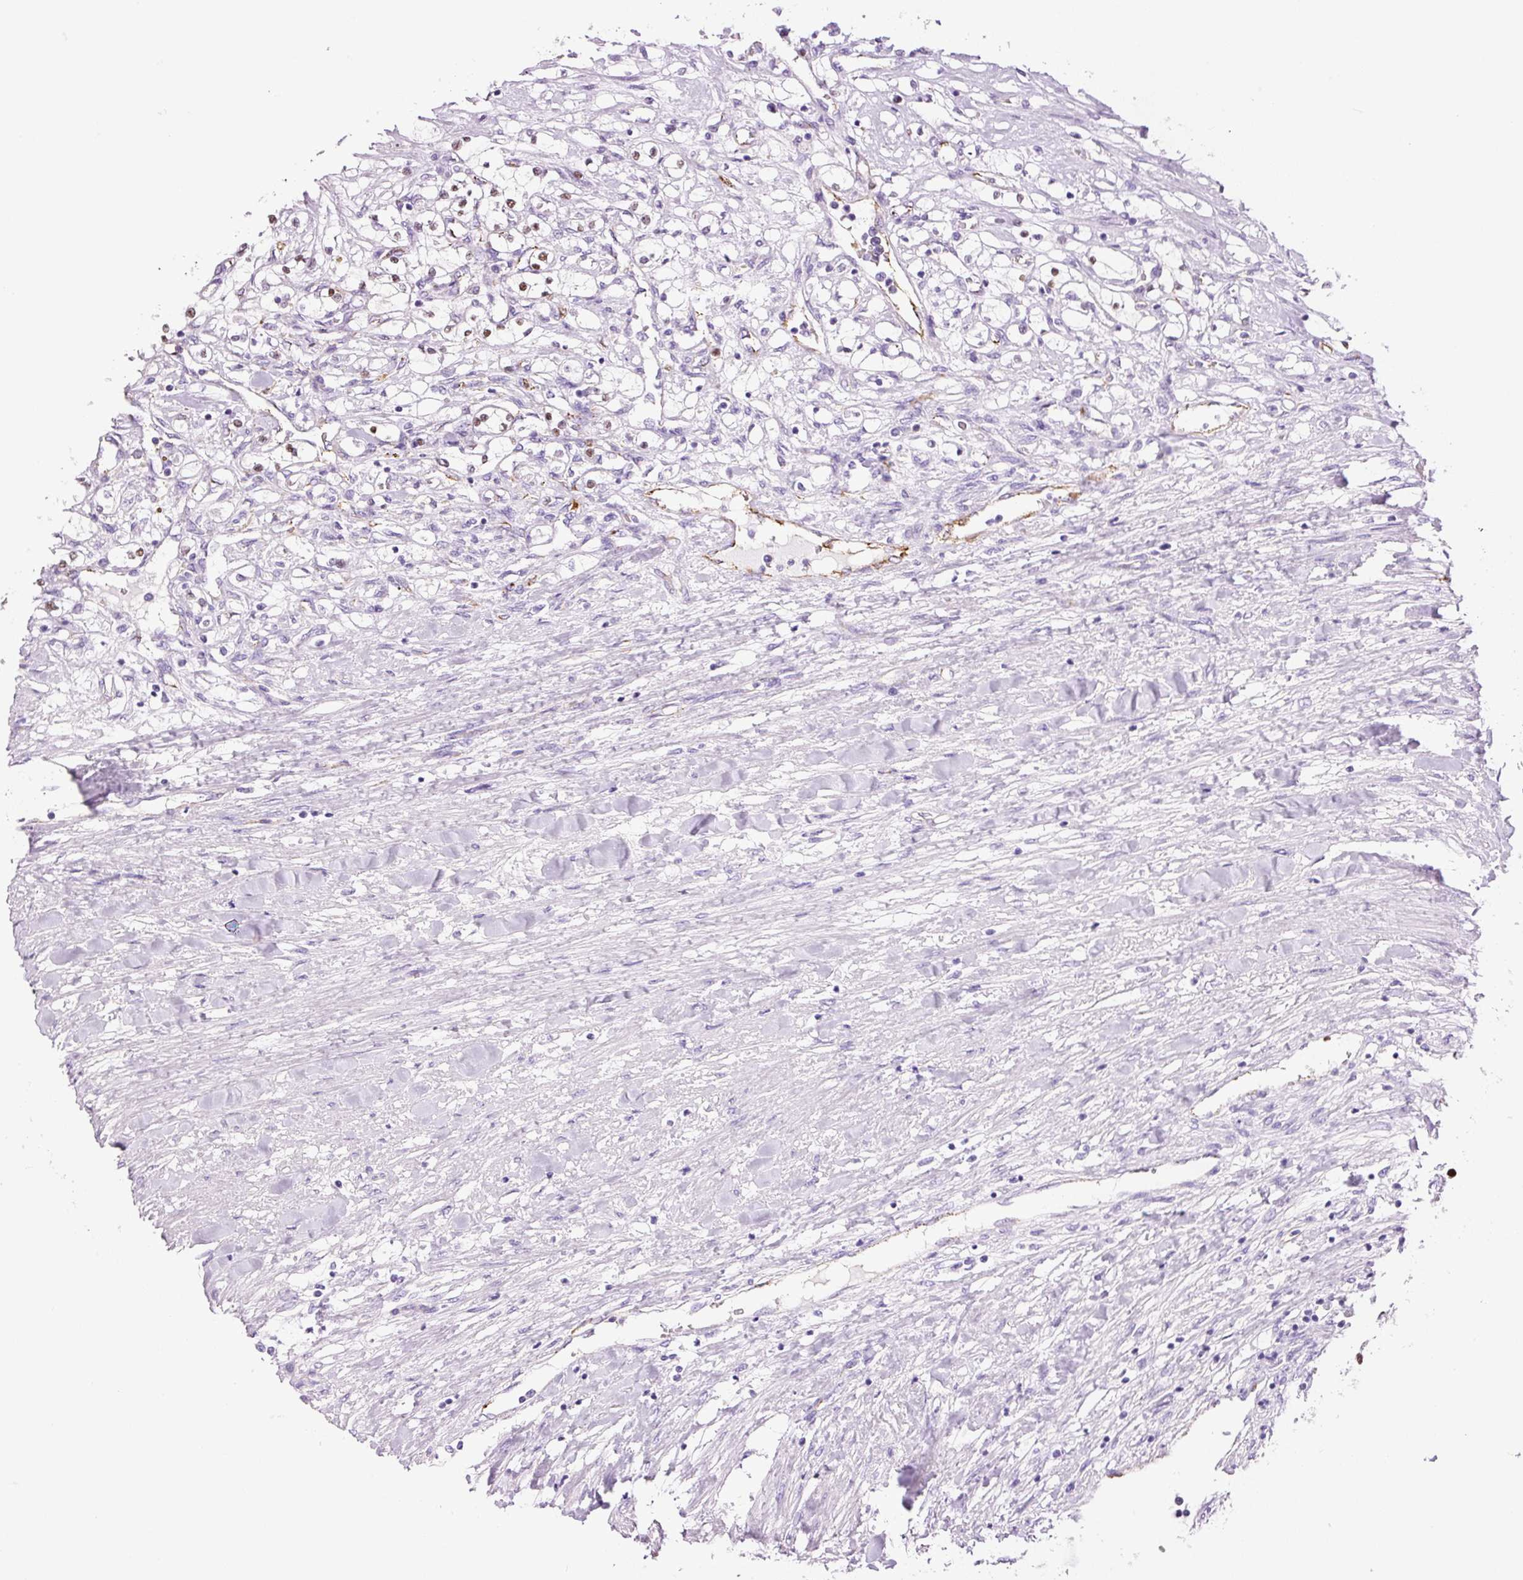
{"staining": {"intensity": "moderate", "quantity": "25%-75%", "location": "nuclear"}, "tissue": "renal cancer", "cell_type": "Tumor cells", "image_type": "cancer", "snomed": [{"axis": "morphology", "description": "Adenocarcinoma, NOS"}, {"axis": "topography", "description": "Kidney"}], "caption": "Immunohistochemistry staining of renal cancer (adenocarcinoma), which reveals medium levels of moderate nuclear expression in approximately 25%-75% of tumor cells indicating moderate nuclear protein expression. The staining was performed using DAB (3,3'-diaminobenzidine) (brown) for protein detection and nuclei were counterstained in hematoxylin (blue).", "gene": "ADSS1", "patient": {"sex": "male", "age": 68}}